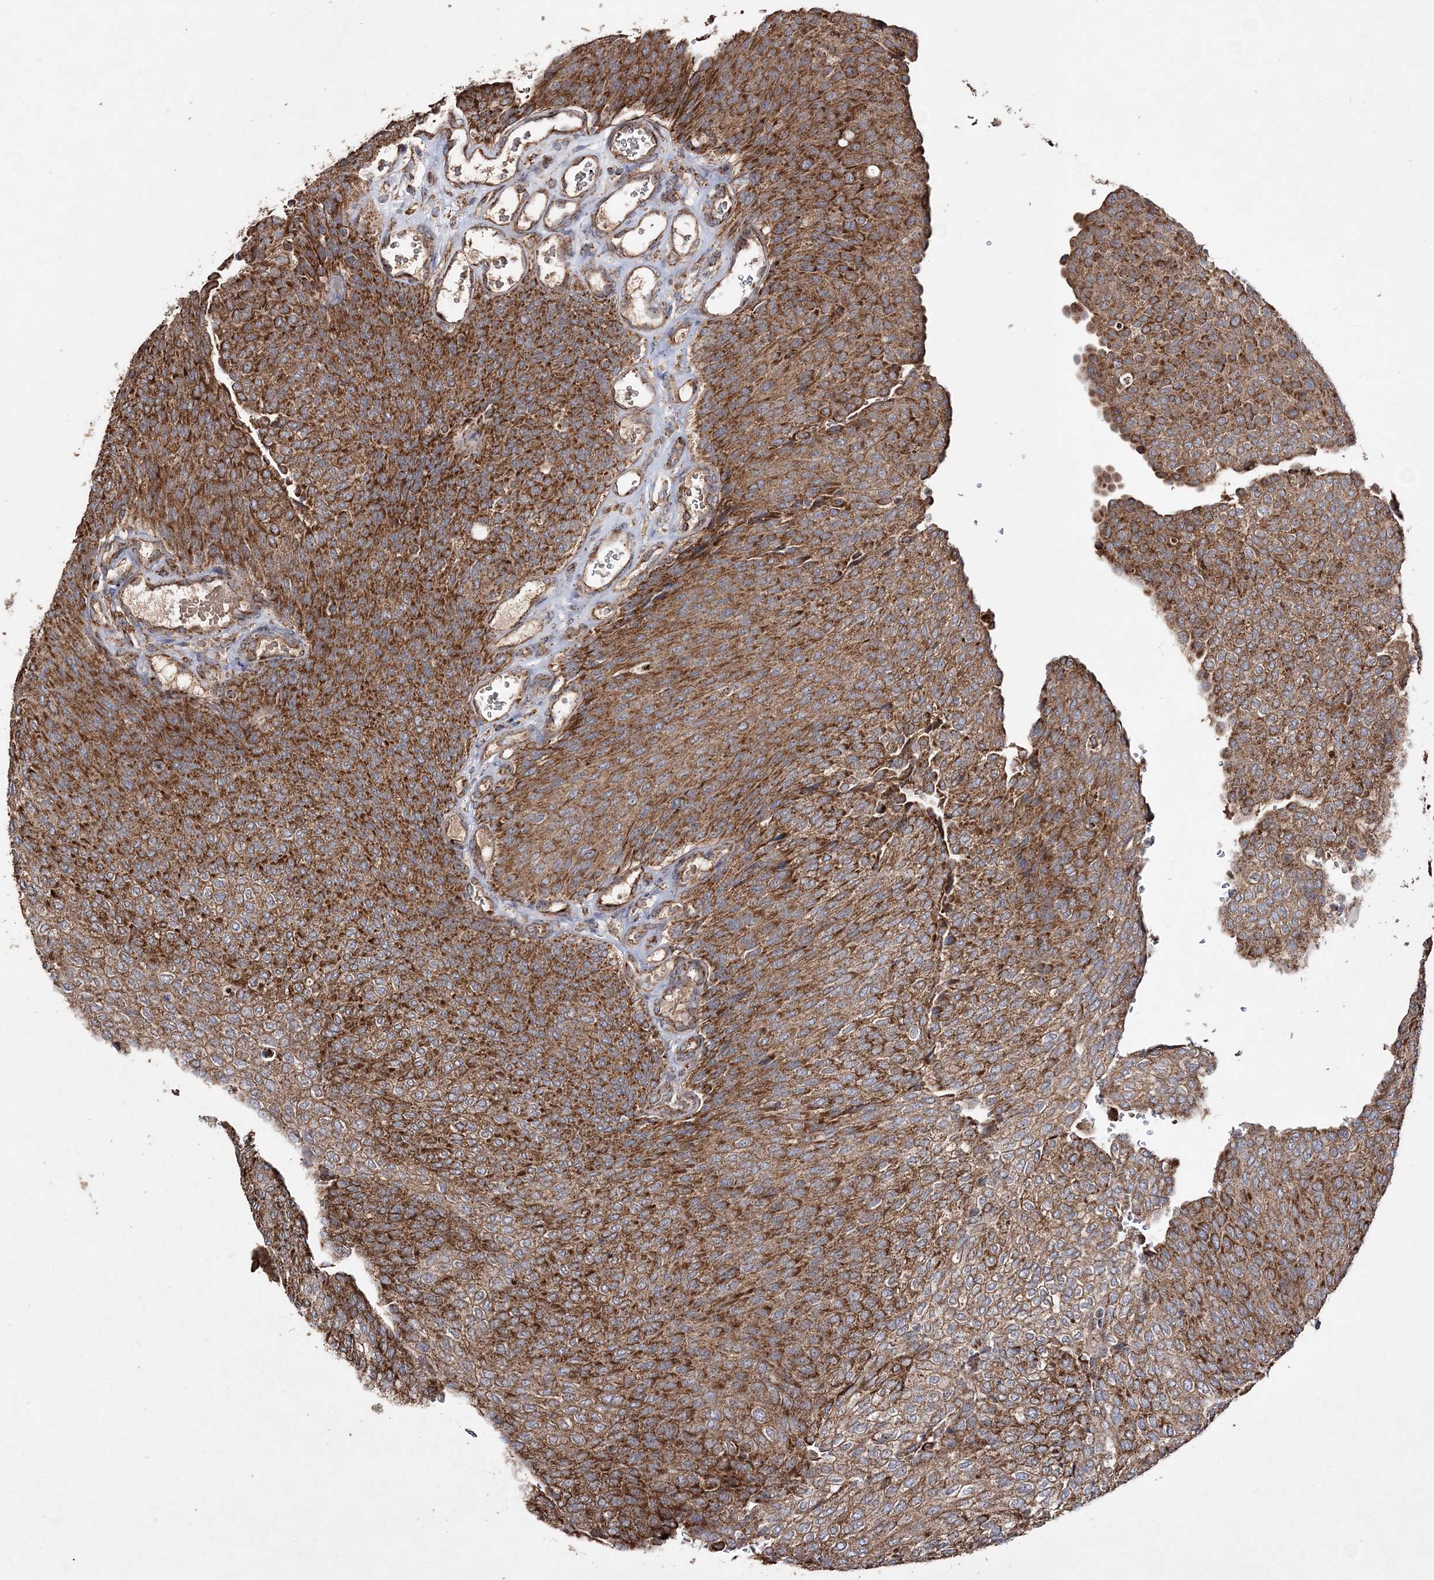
{"staining": {"intensity": "strong", "quantity": ">75%", "location": "cytoplasmic/membranous"}, "tissue": "urothelial cancer", "cell_type": "Tumor cells", "image_type": "cancer", "snomed": [{"axis": "morphology", "description": "Urothelial carcinoma, Low grade"}, {"axis": "topography", "description": "Urinary bladder"}], "caption": "About >75% of tumor cells in urothelial cancer display strong cytoplasmic/membranous protein expression as visualized by brown immunohistochemical staining.", "gene": "POC5", "patient": {"sex": "female", "age": 79}}